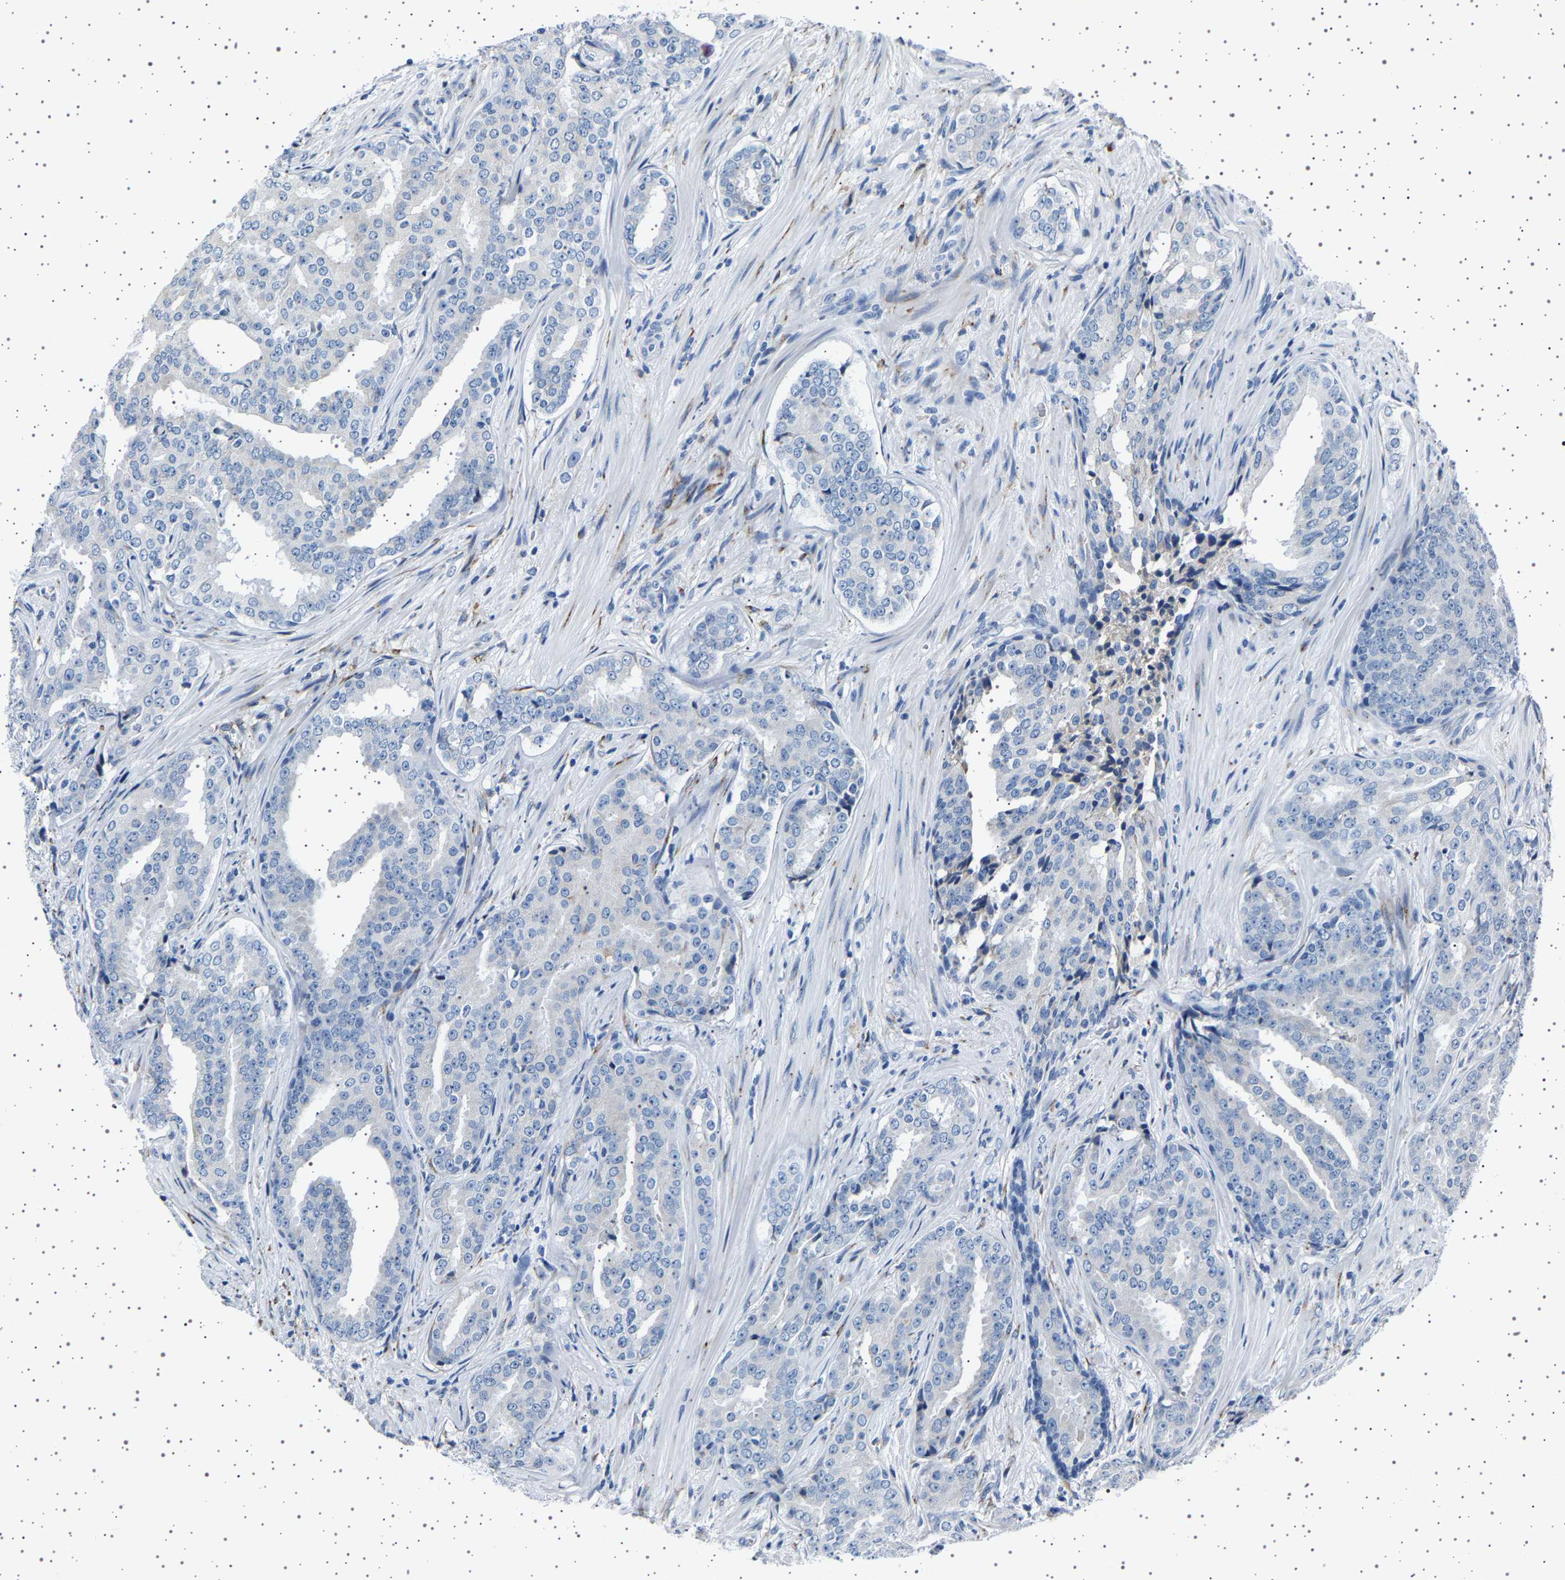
{"staining": {"intensity": "negative", "quantity": "none", "location": "none"}, "tissue": "prostate cancer", "cell_type": "Tumor cells", "image_type": "cancer", "snomed": [{"axis": "morphology", "description": "Adenocarcinoma, High grade"}, {"axis": "topography", "description": "Prostate"}], "caption": "An IHC micrograph of high-grade adenocarcinoma (prostate) is shown. There is no staining in tumor cells of high-grade adenocarcinoma (prostate).", "gene": "FTCD", "patient": {"sex": "male", "age": 71}}